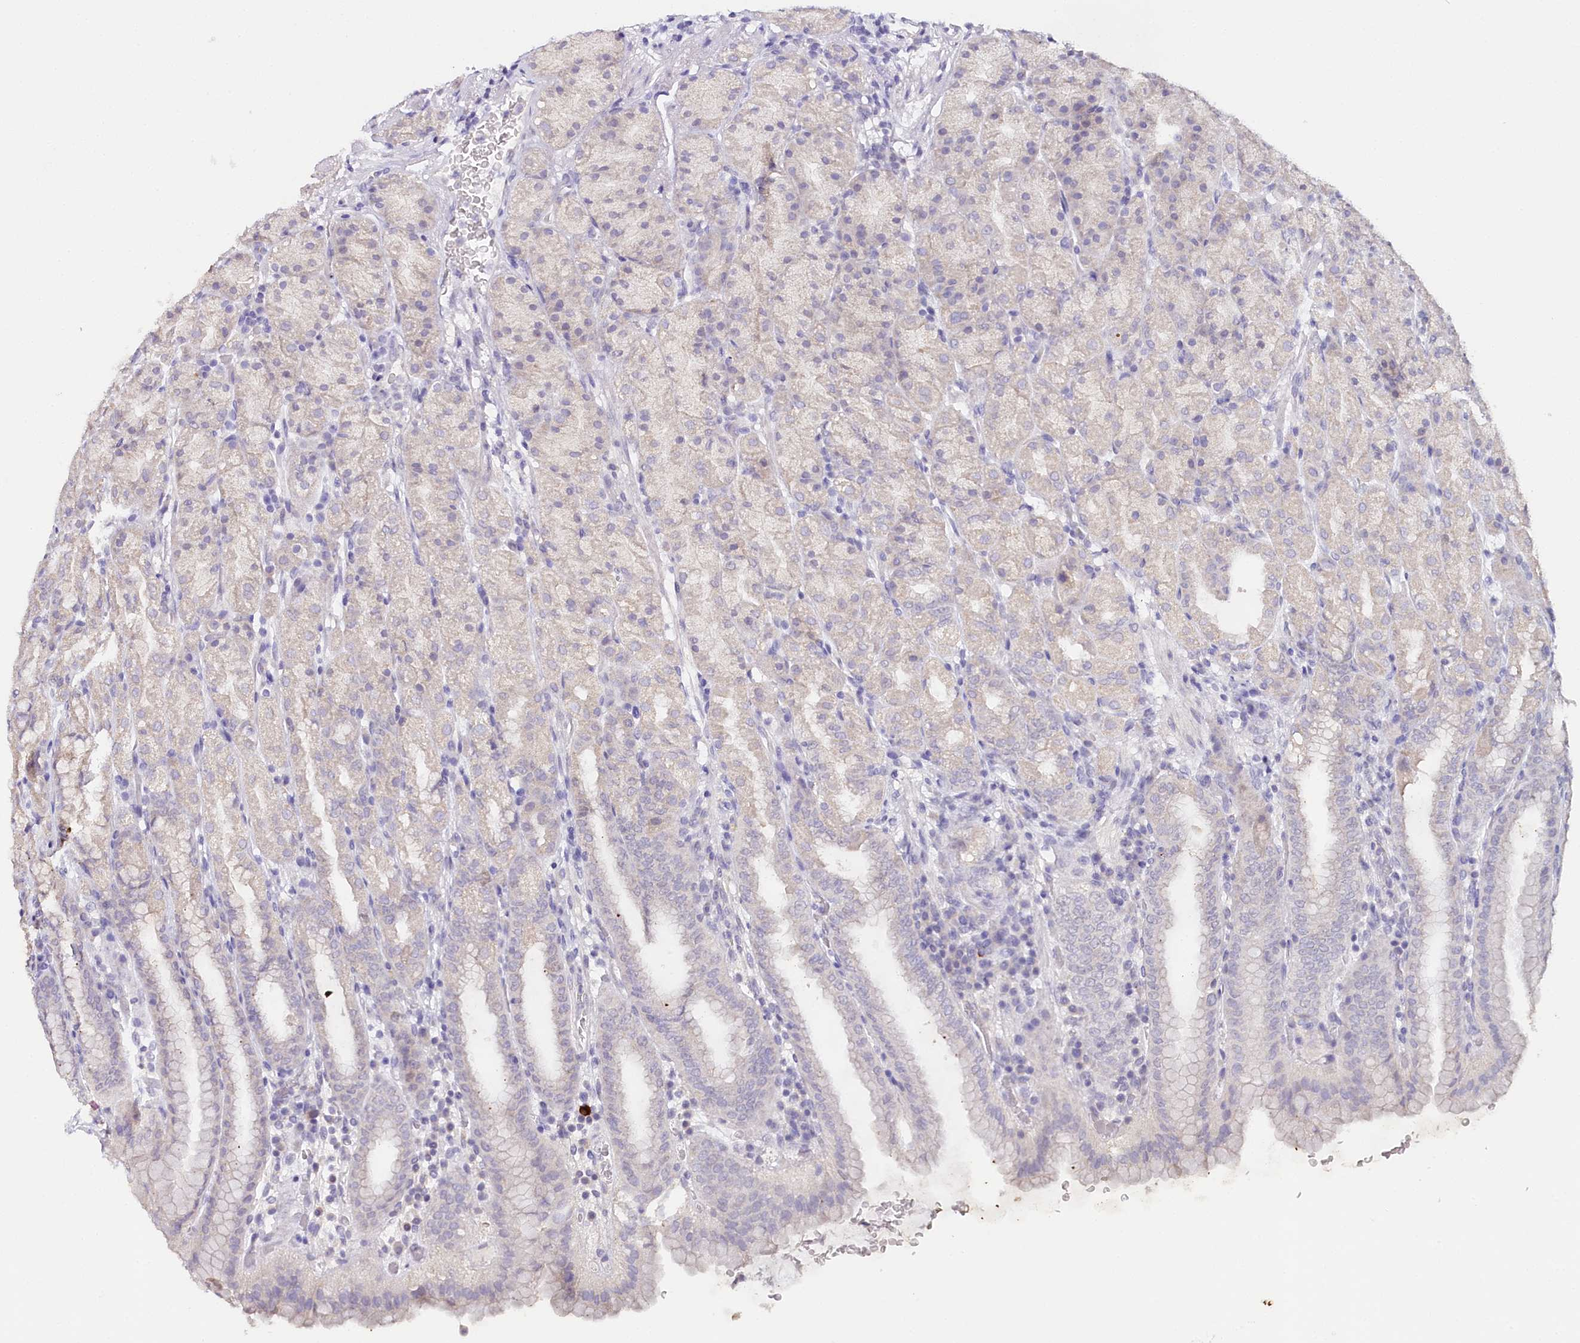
{"staining": {"intensity": "weak", "quantity": "<25%", "location": "cytoplasmic/membranous"}, "tissue": "stomach", "cell_type": "Glandular cells", "image_type": "normal", "snomed": [{"axis": "morphology", "description": "Normal tissue, NOS"}, {"axis": "topography", "description": "Stomach, upper"}], "caption": "Immunohistochemistry (IHC) micrograph of benign stomach: stomach stained with DAB displays no significant protein staining in glandular cells.", "gene": "TP53", "patient": {"sex": "male", "age": 68}}